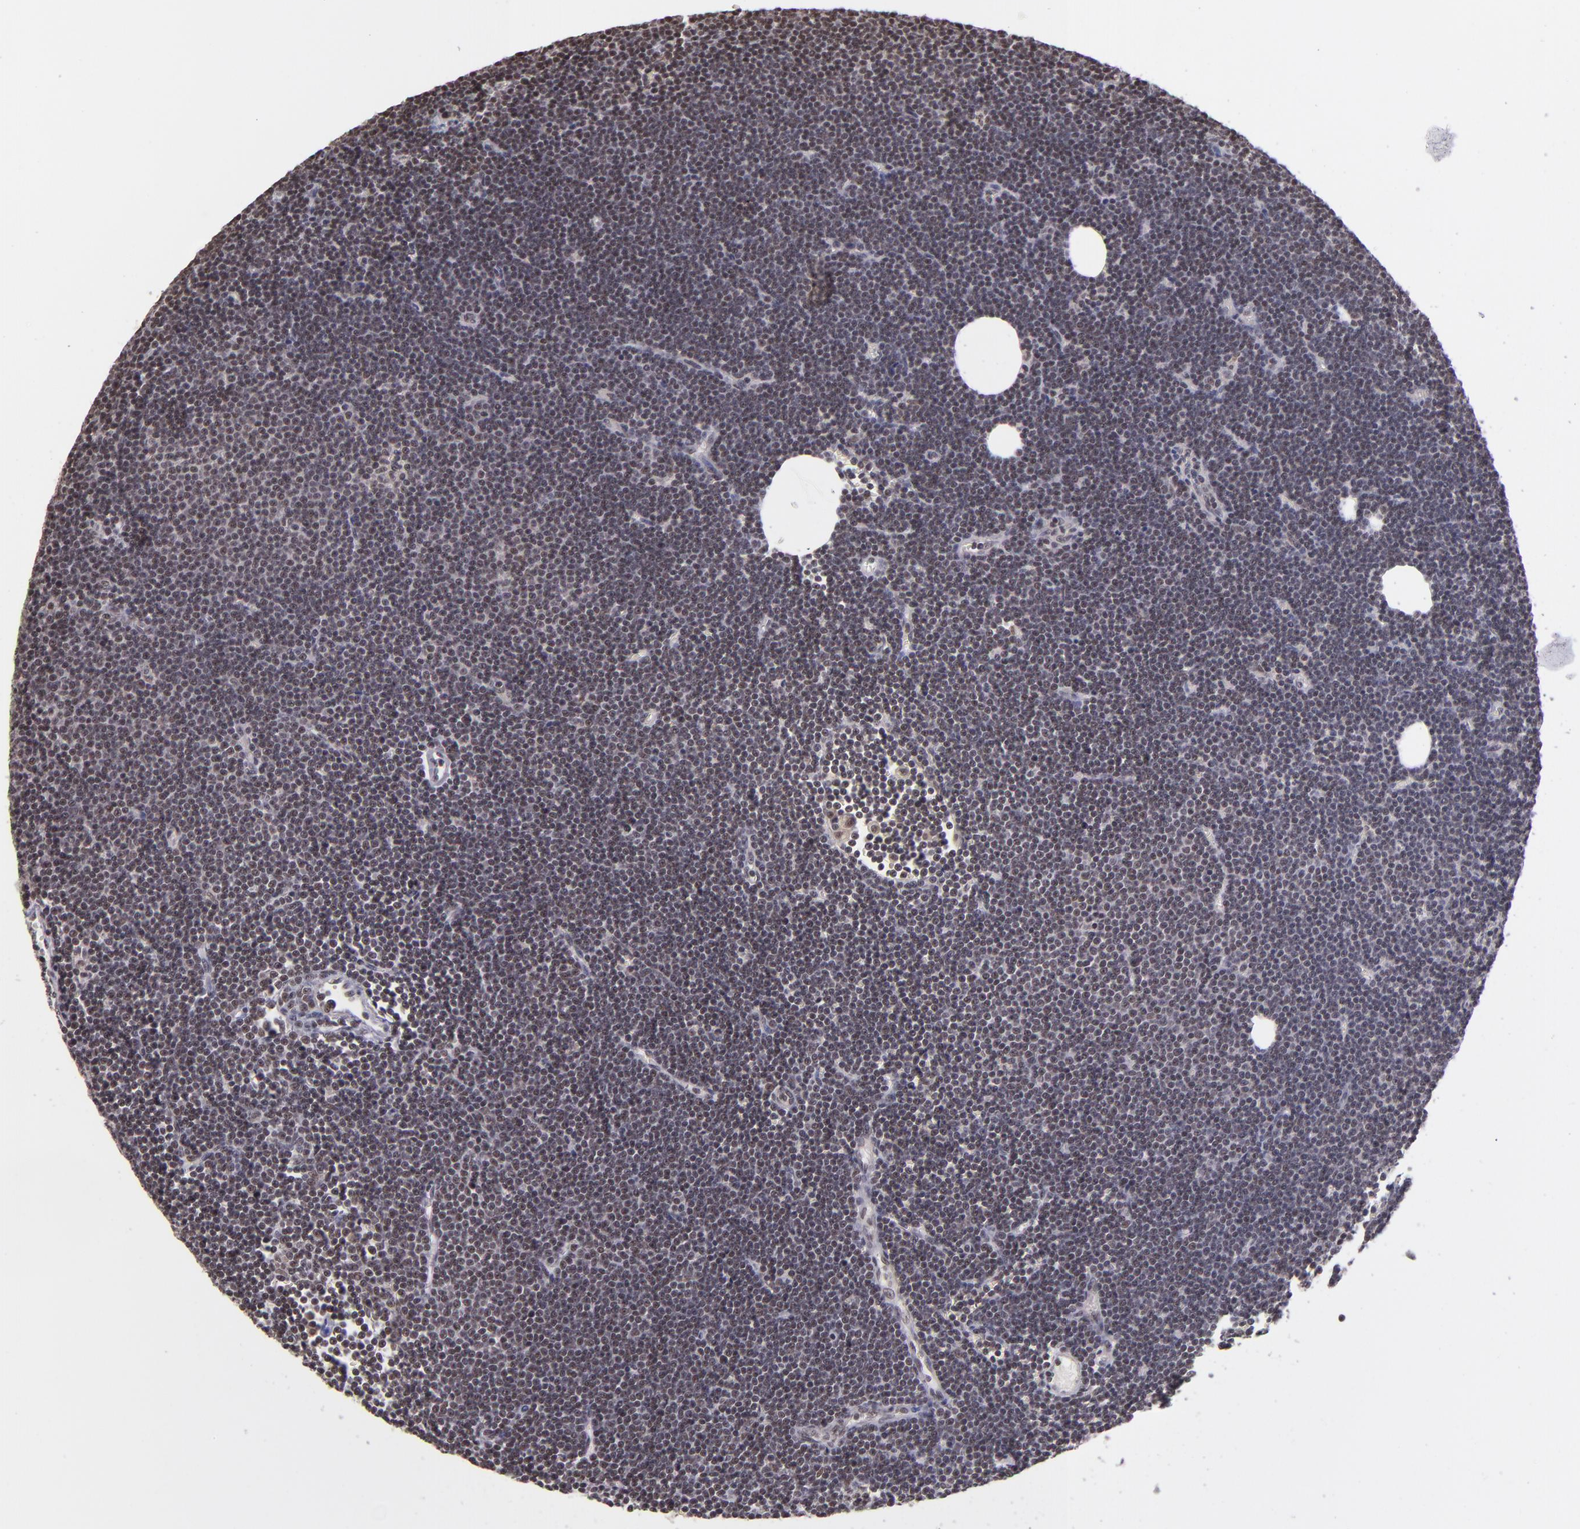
{"staining": {"intensity": "weak", "quantity": ">75%", "location": "nuclear"}, "tissue": "lymphoma", "cell_type": "Tumor cells", "image_type": "cancer", "snomed": [{"axis": "morphology", "description": "Malignant lymphoma, non-Hodgkin's type, Low grade"}, {"axis": "topography", "description": "Lymph node"}], "caption": "Brown immunohistochemical staining in human lymphoma displays weak nuclear staining in about >75% of tumor cells.", "gene": "ZNF148", "patient": {"sex": "female", "age": 73}}